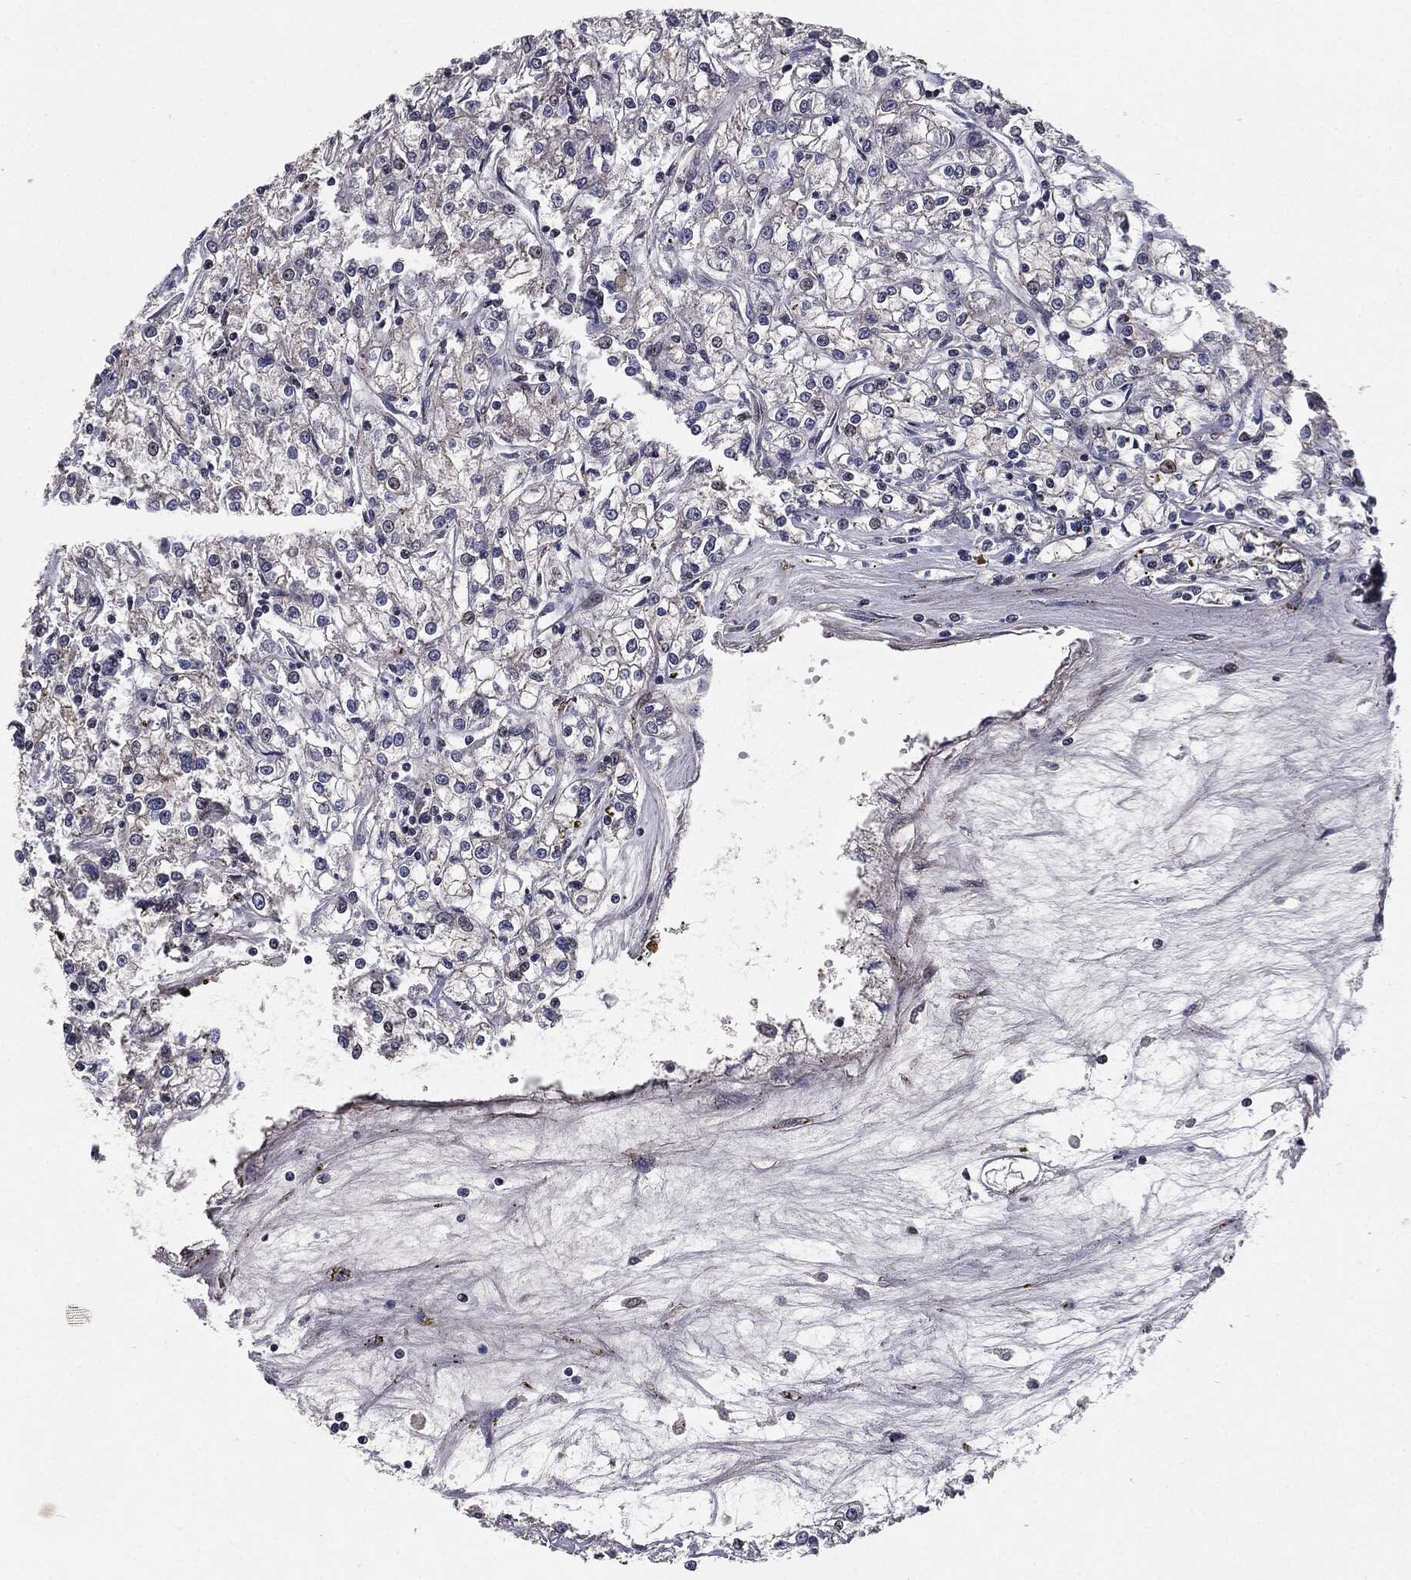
{"staining": {"intensity": "negative", "quantity": "none", "location": "none"}, "tissue": "renal cancer", "cell_type": "Tumor cells", "image_type": "cancer", "snomed": [{"axis": "morphology", "description": "Adenocarcinoma, NOS"}, {"axis": "topography", "description": "Kidney"}], "caption": "There is no significant expression in tumor cells of renal cancer.", "gene": "PTPA", "patient": {"sex": "female", "age": 59}}